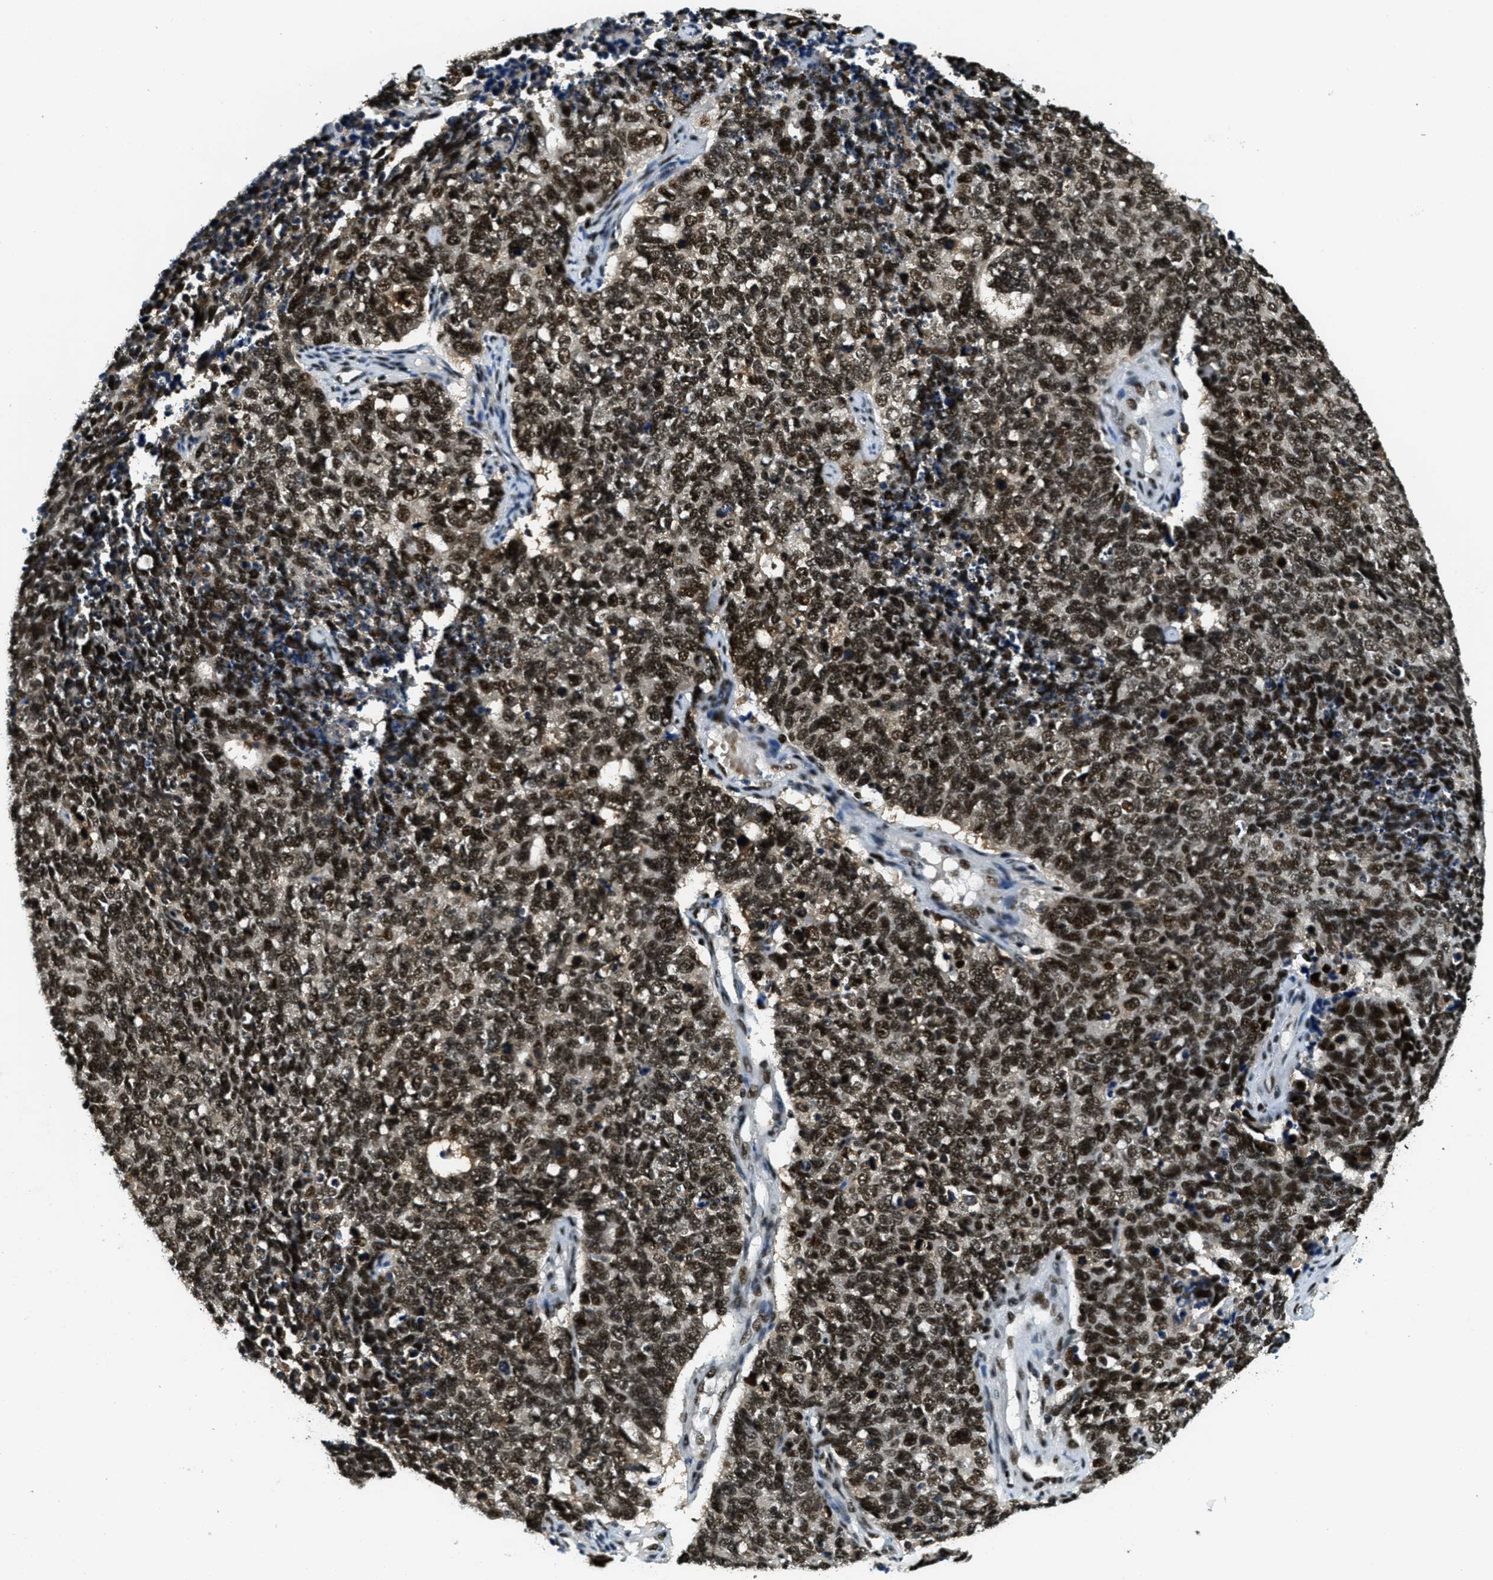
{"staining": {"intensity": "strong", "quantity": ">75%", "location": "nuclear"}, "tissue": "cervical cancer", "cell_type": "Tumor cells", "image_type": "cancer", "snomed": [{"axis": "morphology", "description": "Squamous cell carcinoma, NOS"}, {"axis": "topography", "description": "Cervix"}], "caption": "A brown stain shows strong nuclear positivity of a protein in human squamous cell carcinoma (cervical) tumor cells. The staining is performed using DAB brown chromogen to label protein expression. The nuclei are counter-stained blue using hematoxylin.", "gene": "SSB", "patient": {"sex": "female", "age": 63}}